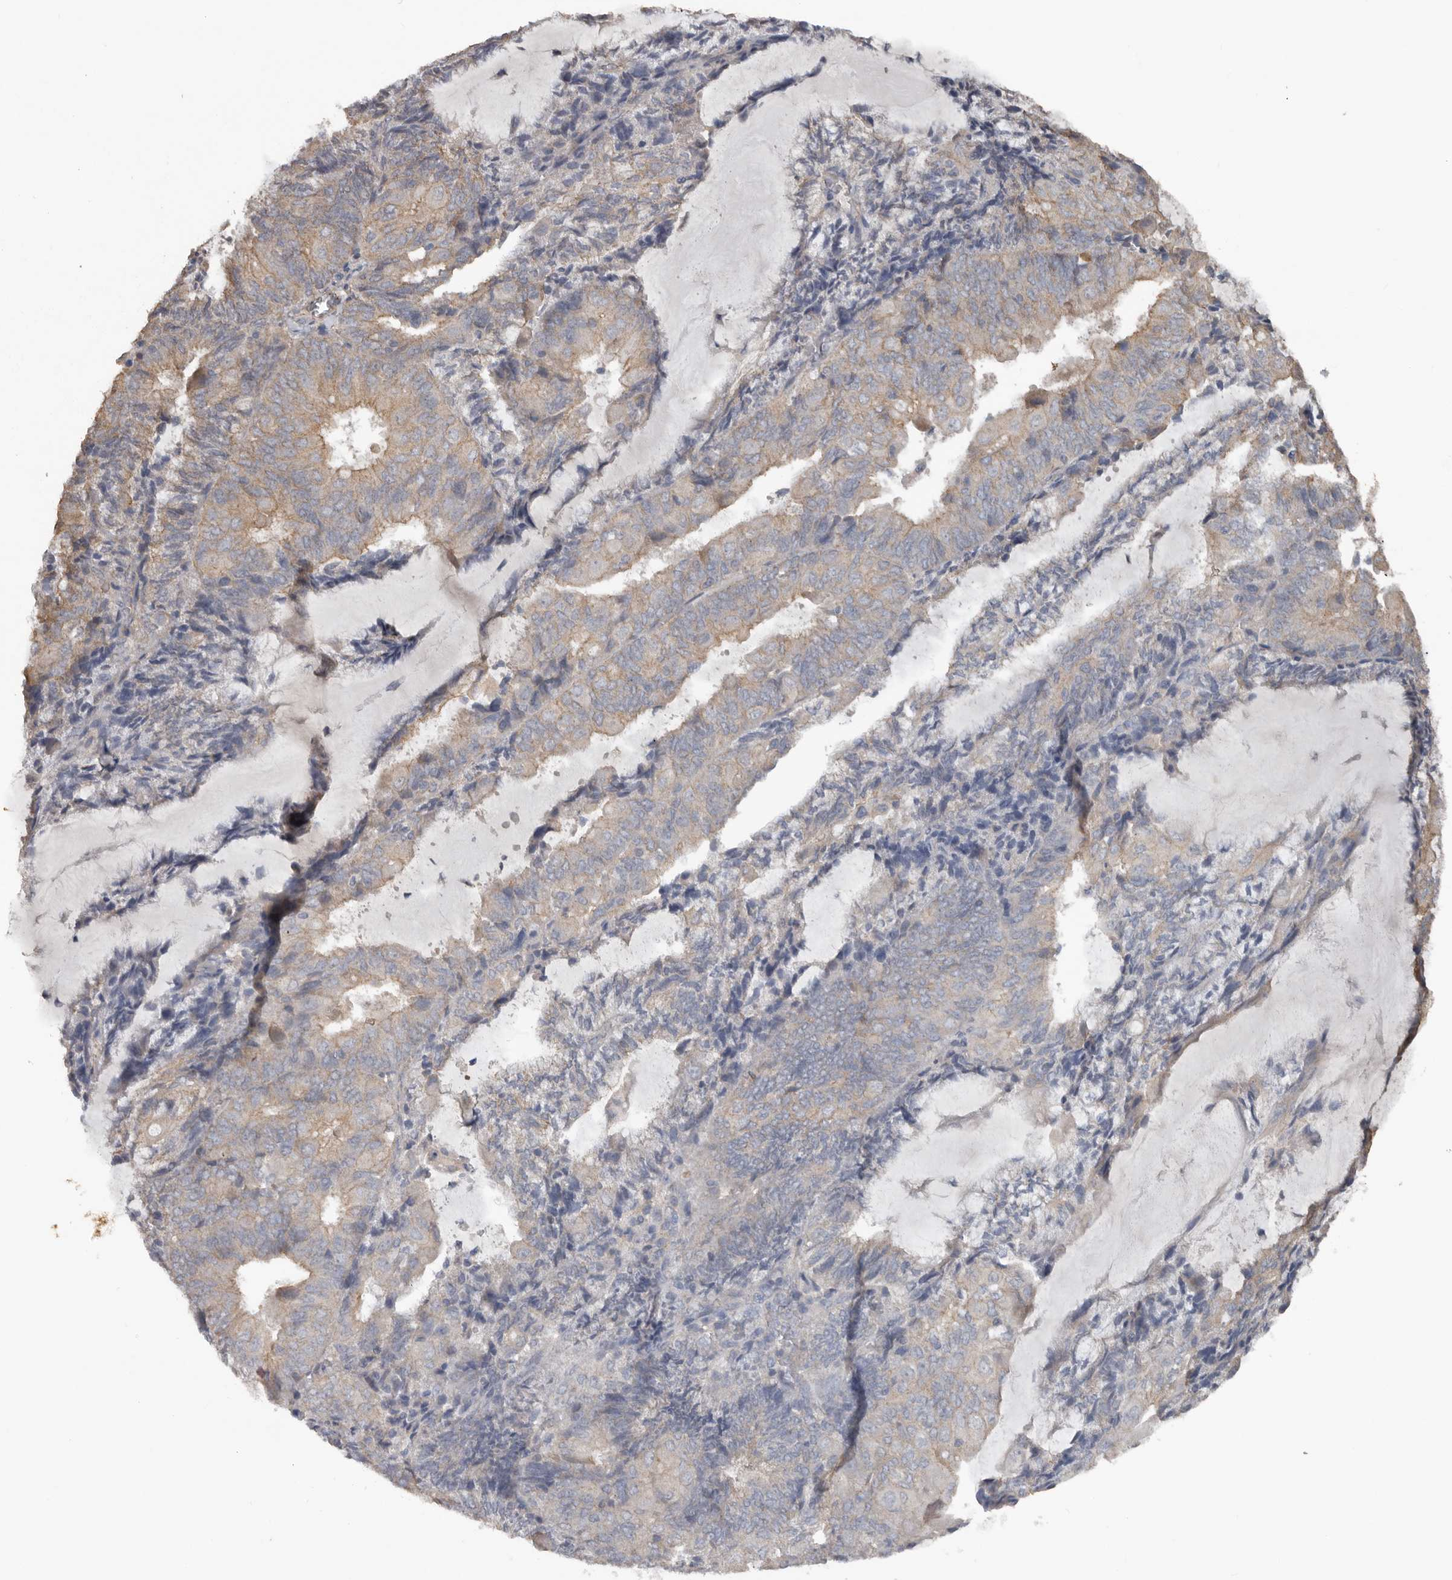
{"staining": {"intensity": "weak", "quantity": "25%-75%", "location": "cytoplasmic/membranous"}, "tissue": "endometrial cancer", "cell_type": "Tumor cells", "image_type": "cancer", "snomed": [{"axis": "morphology", "description": "Adenocarcinoma, NOS"}, {"axis": "topography", "description": "Endometrium"}], "caption": "DAB immunohistochemical staining of endometrial cancer (adenocarcinoma) demonstrates weak cytoplasmic/membranous protein staining in approximately 25%-75% of tumor cells.", "gene": "HYAL4", "patient": {"sex": "female", "age": 81}}